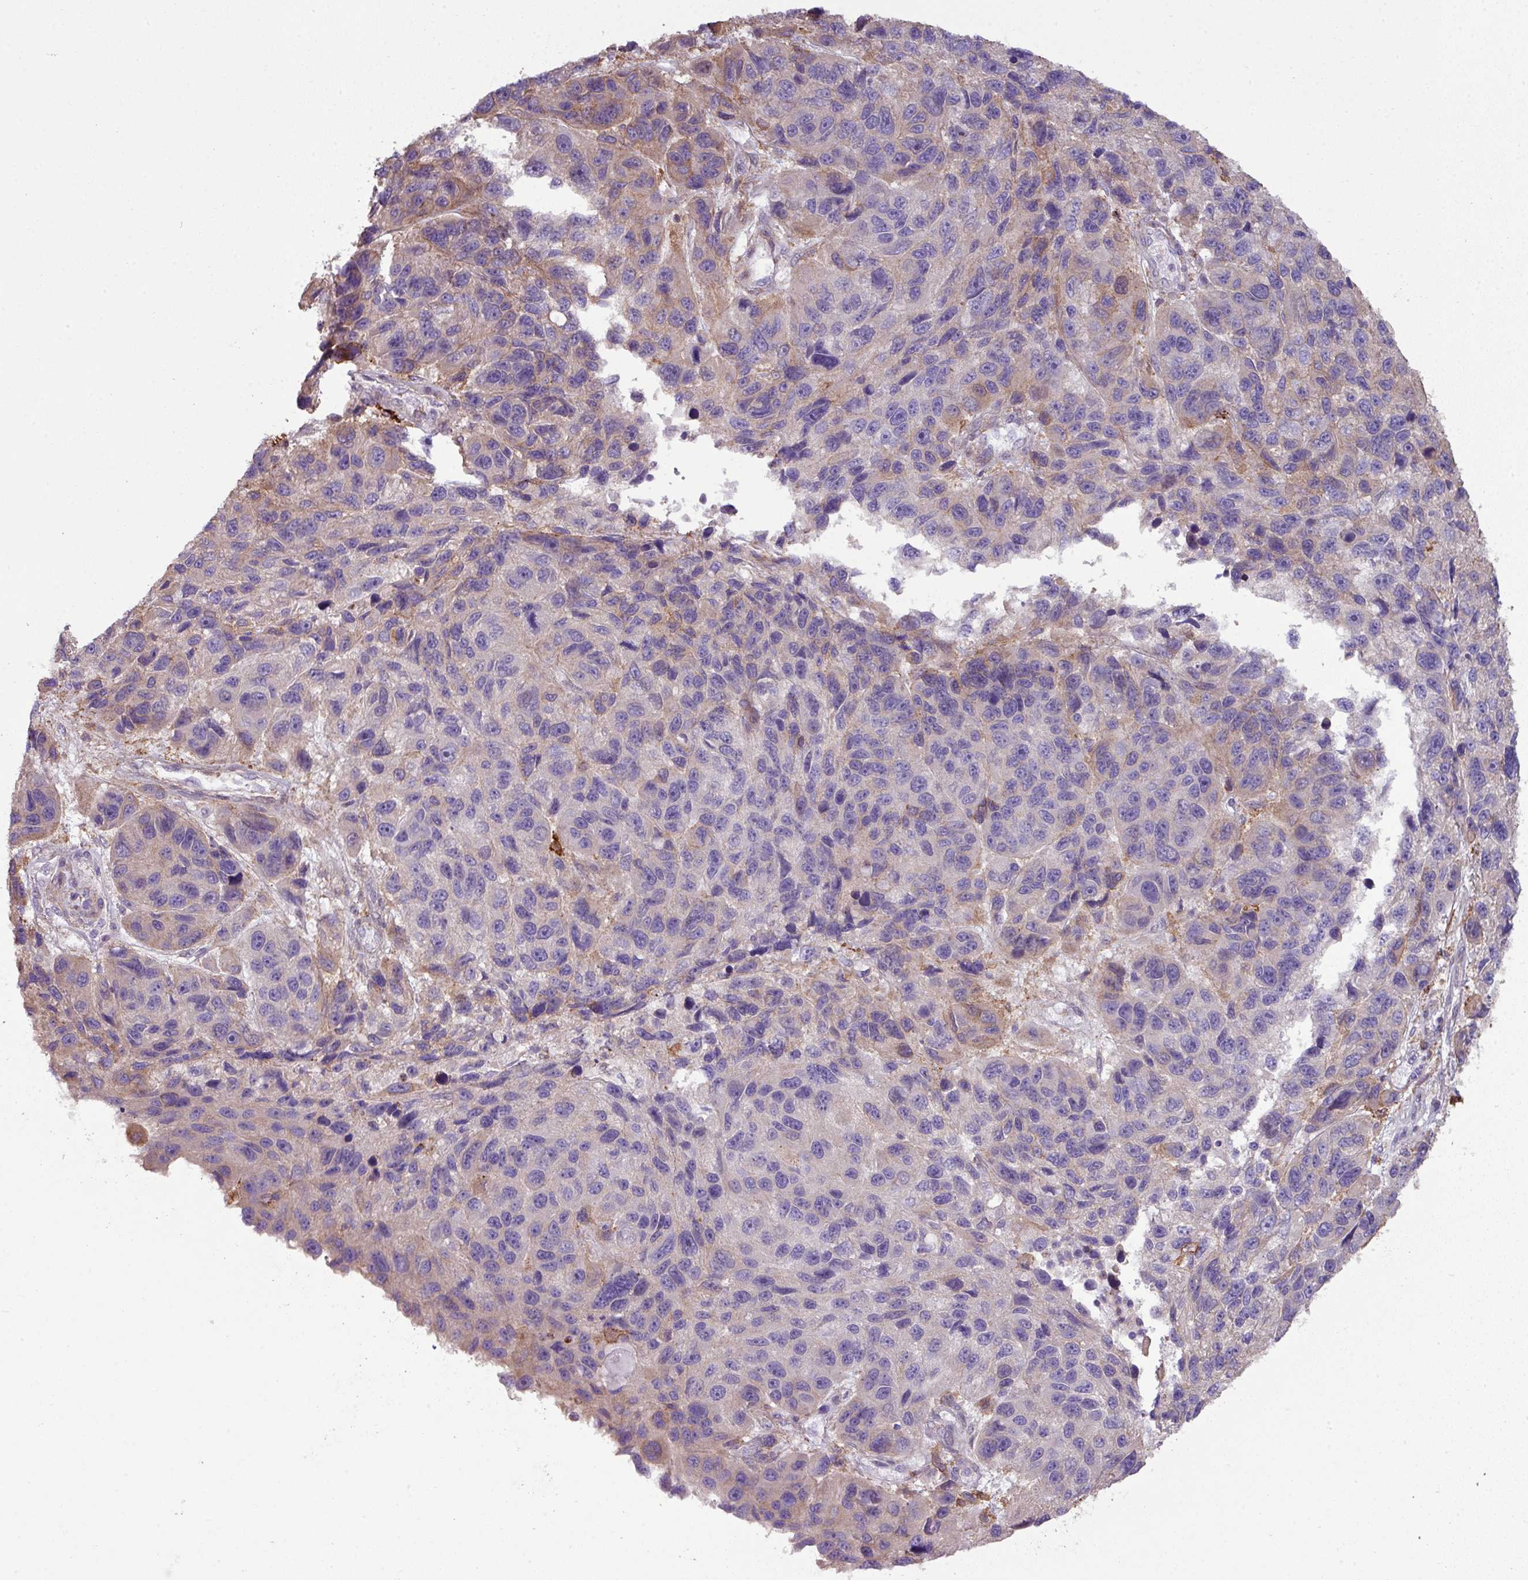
{"staining": {"intensity": "weak", "quantity": "<25%", "location": "cytoplasmic/membranous"}, "tissue": "melanoma", "cell_type": "Tumor cells", "image_type": "cancer", "snomed": [{"axis": "morphology", "description": "Malignant melanoma, NOS"}, {"axis": "topography", "description": "Skin"}], "caption": "Protein analysis of melanoma displays no significant staining in tumor cells.", "gene": "COL8A1", "patient": {"sex": "male", "age": 53}}